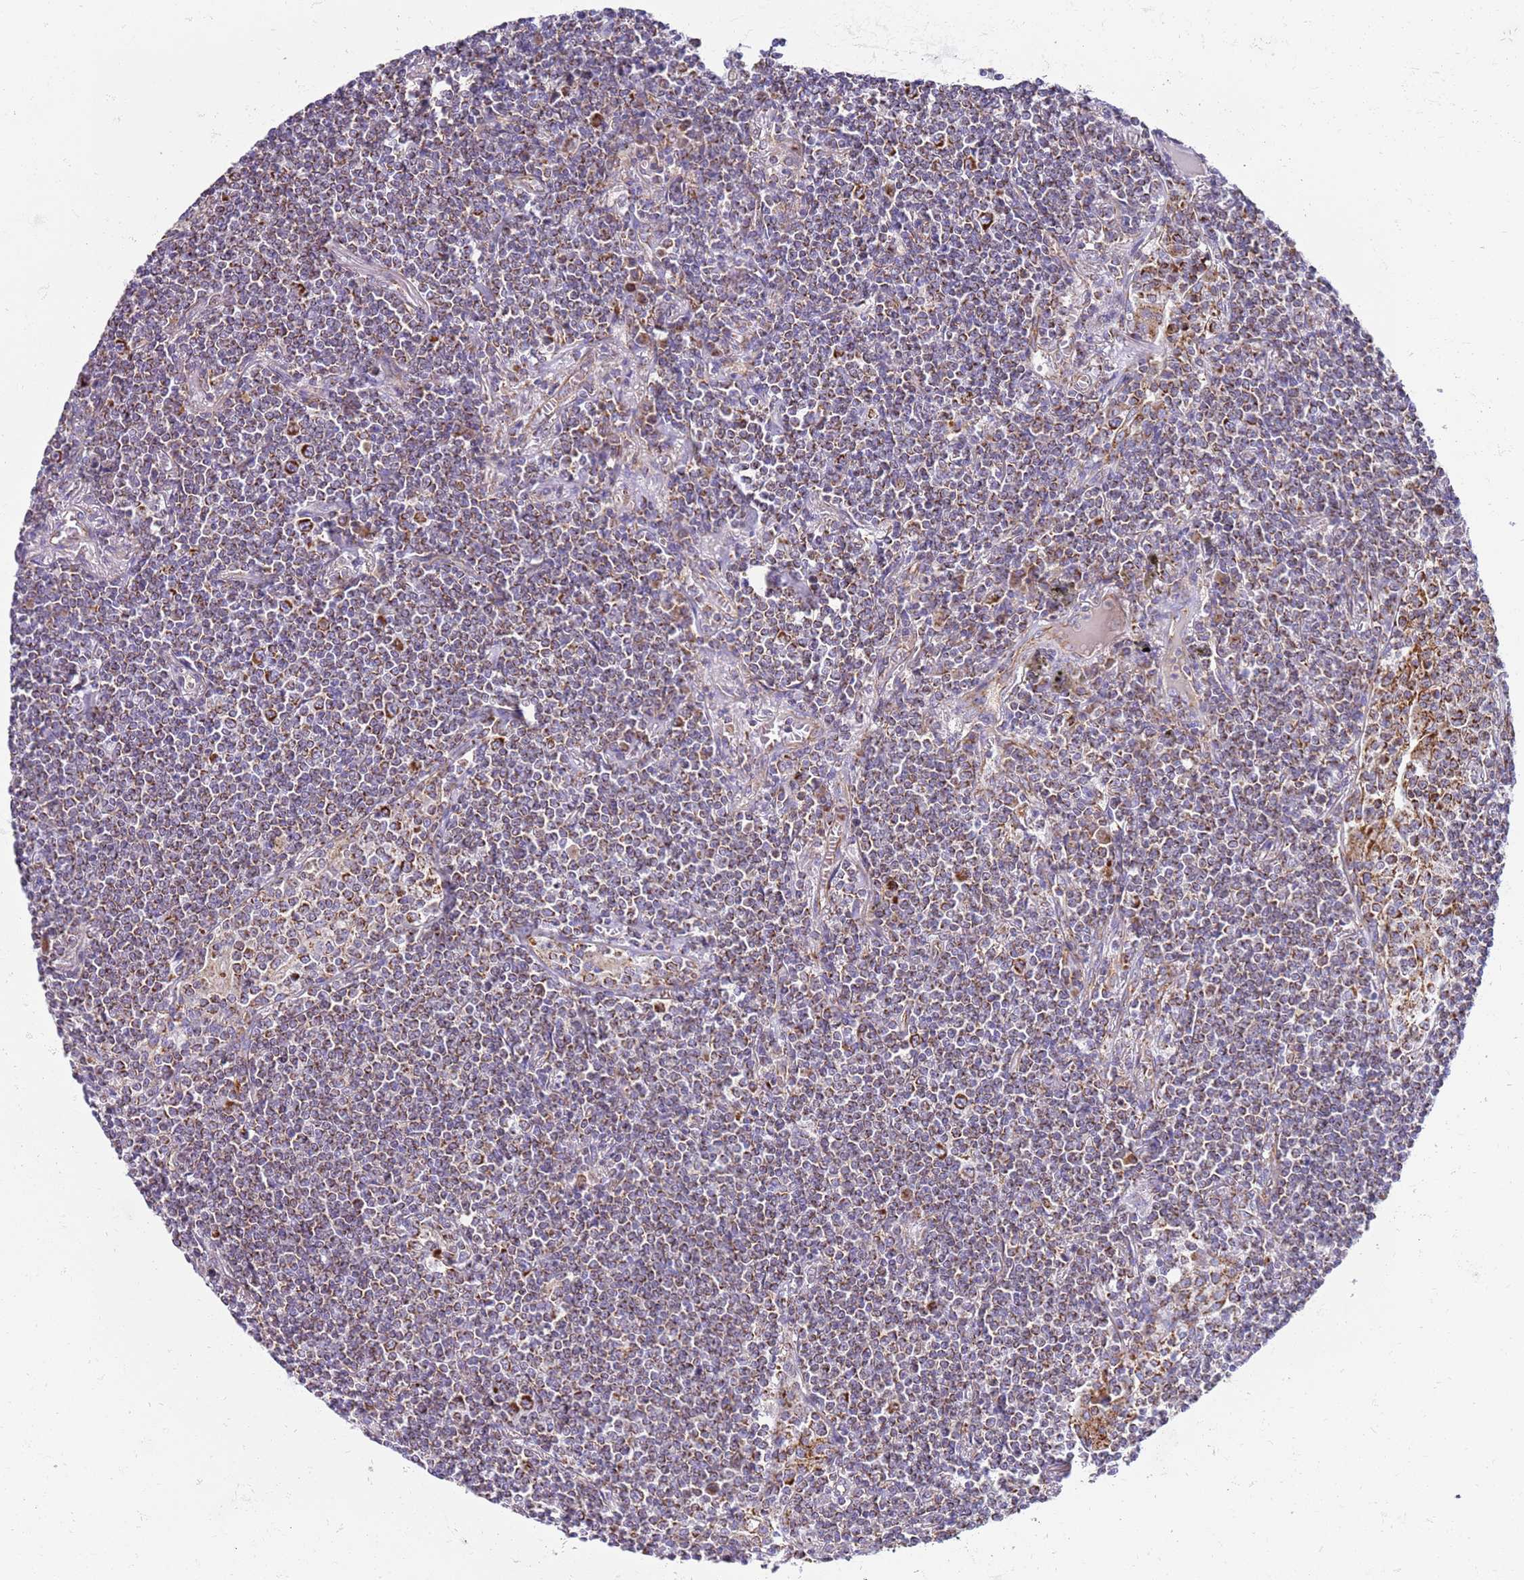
{"staining": {"intensity": "moderate", "quantity": ">75%", "location": "cytoplasmic/membranous"}, "tissue": "lymphoma", "cell_type": "Tumor cells", "image_type": "cancer", "snomed": [{"axis": "morphology", "description": "Malignant lymphoma, non-Hodgkin's type, Low grade"}, {"axis": "topography", "description": "Lung"}], "caption": "A histopathology image showing moderate cytoplasmic/membranous expression in approximately >75% of tumor cells in low-grade malignant lymphoma, non-Hodgkin's type, as visualized by brown immunohistochemical staining.", "gene": "MRPL20", "patient": {"sex": "female", "age": 71}}